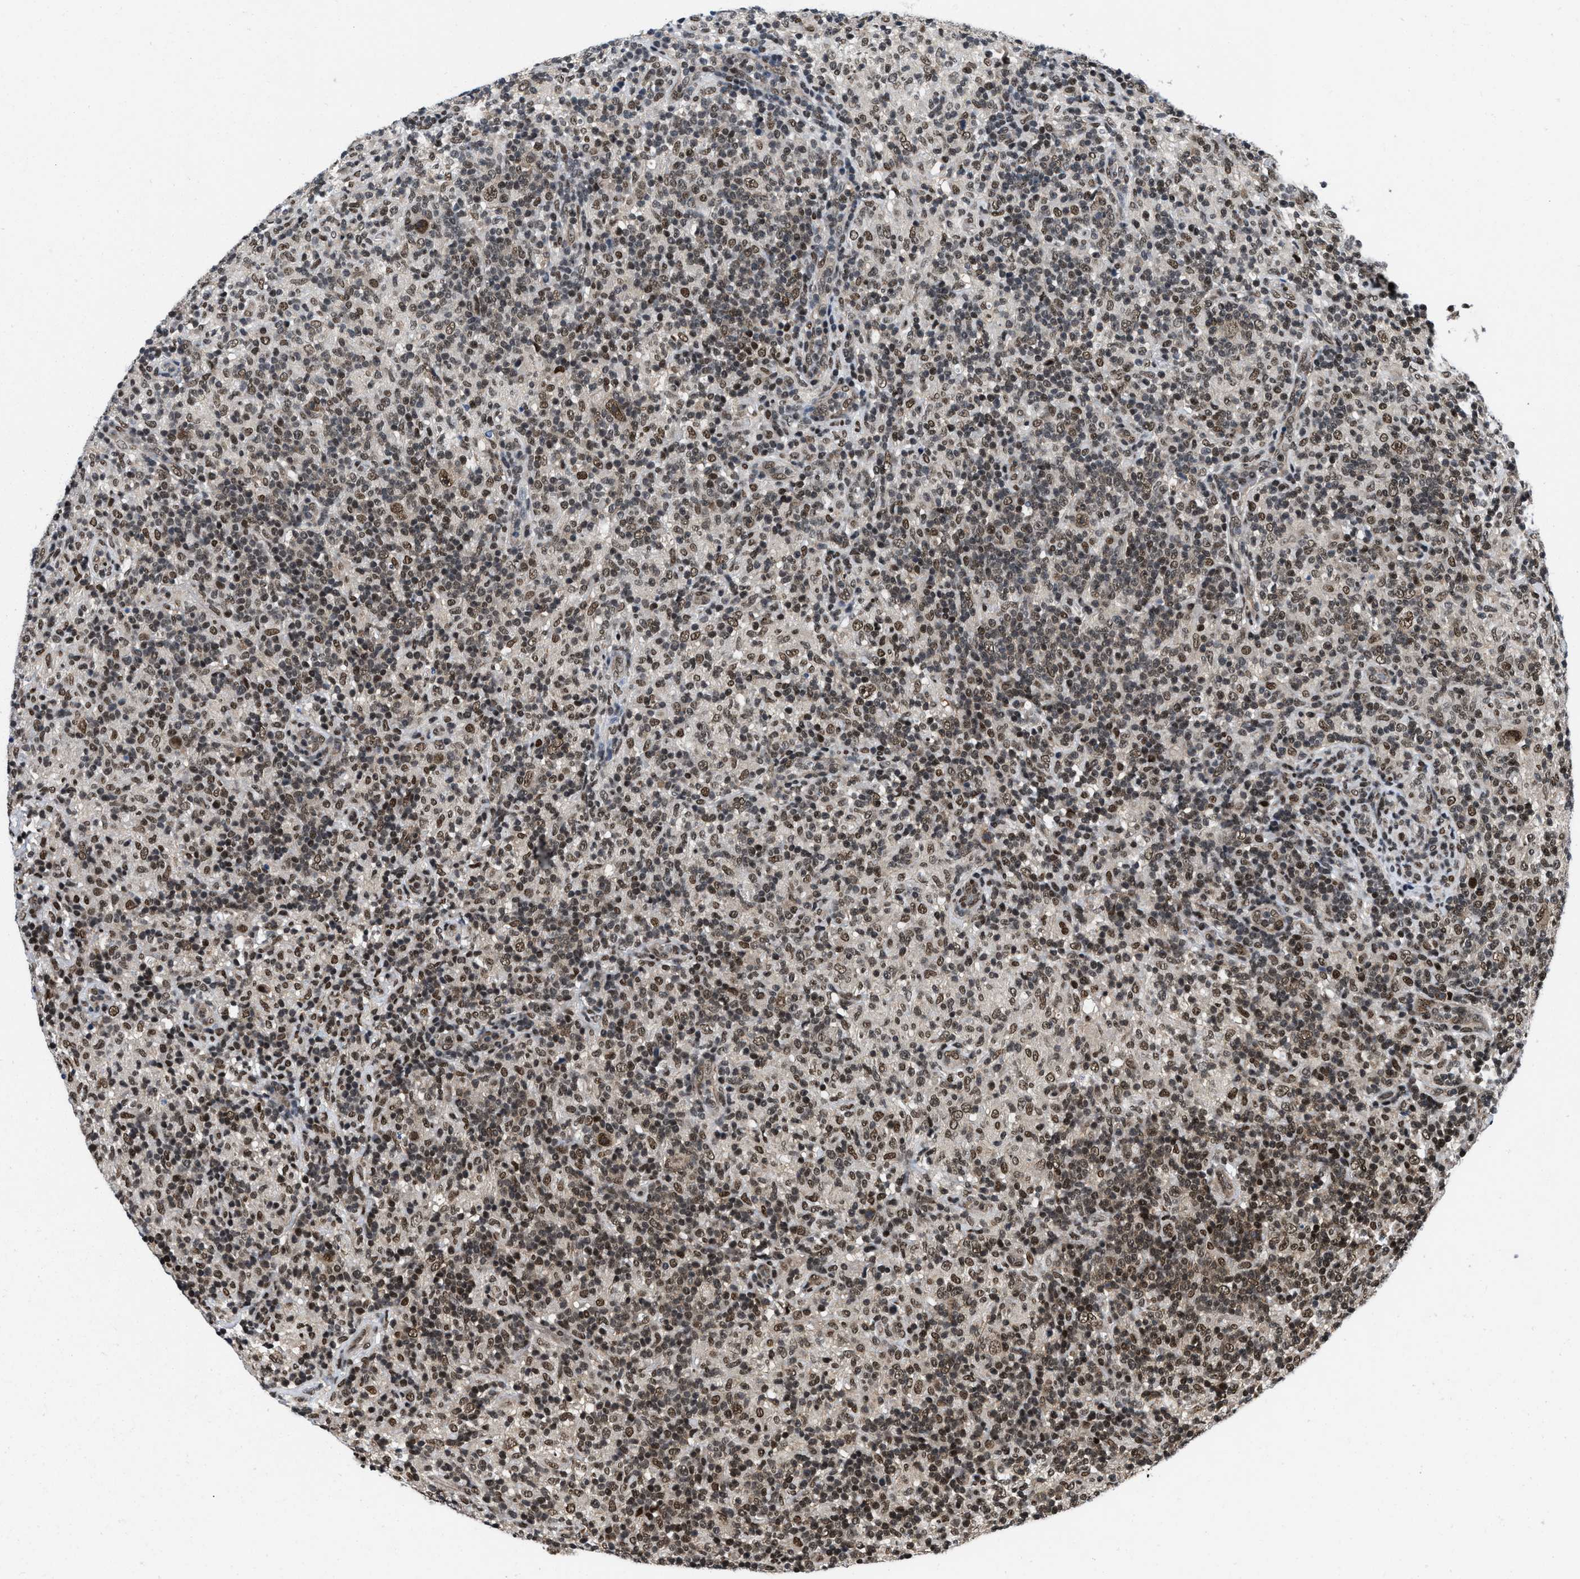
{"staining": {"intensity": "moderate", "quantity": ">75%", "location": "nuclear"}, "tissue": "lymphoma", "cell_type": "Tumor cells", "image_type": "cancer", "snomed": [{"axis": "morphology", "description": "Hodgkin's disease, NOS"}, {"axis": "topography", "description": "Lymph node"}], "caption": "A micrograph of lymphoma stained for a protein shows moderate nuclear brown staining in tumor cells.", "gene": "SAFB", "patient": {"sex": "male", "age": 70}}